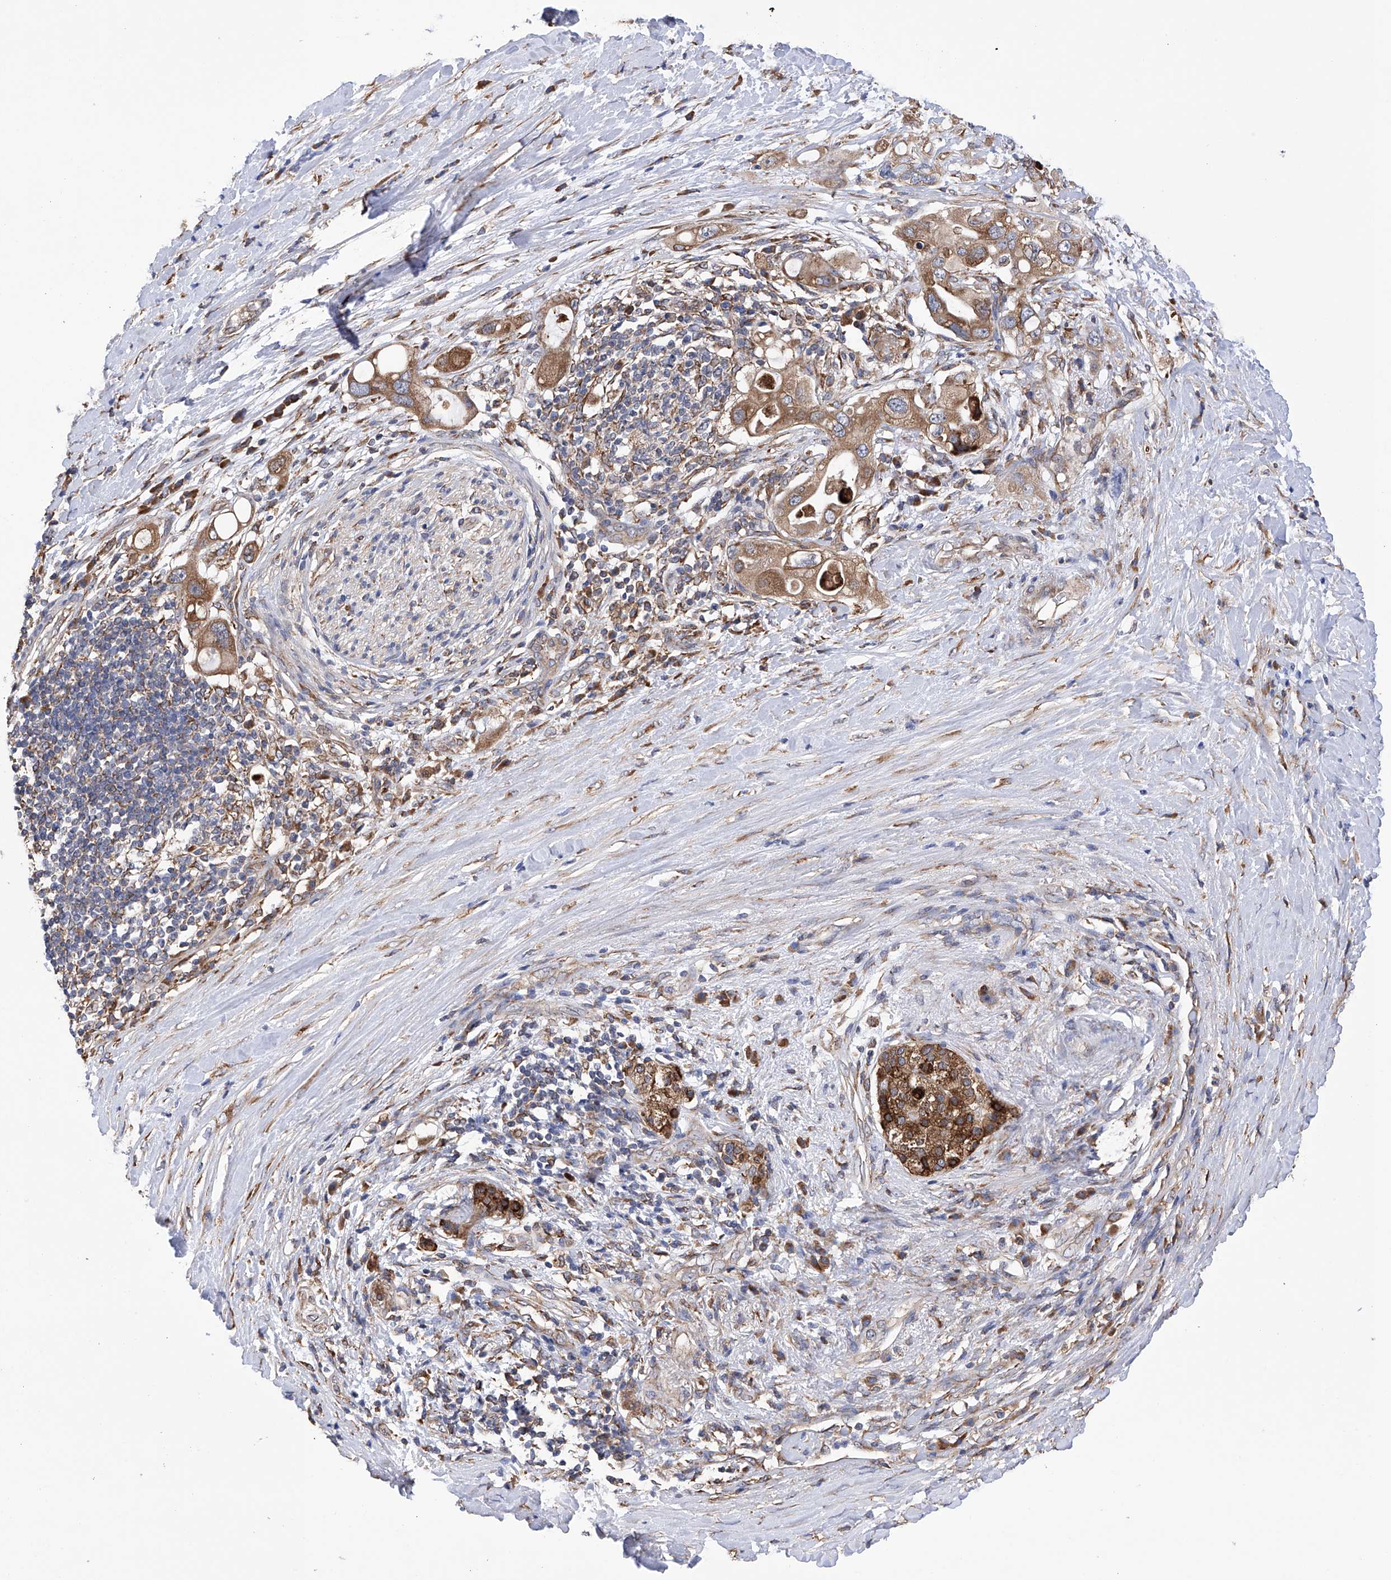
{"staining": {"intensity": "moderate", "quantity": ">75%", "location": "cytoplasmic/membranous"}, "tissue": "pancreatic cancer", "cell_type": "Tumor cells", "image_type": "cancer", "snomed": [{"axis": "morphology", "description": "Adenocarcinoma, NOS"}, {"axis": "topography", "description": "Pancreas"}], "caption": "IHC (DAB (3,3'-diaminobenzidine)) staining of pancreatic cancer demonstrates moderate cytoplasmic/membranous protein staining in about >75% of tumor cells. (brown staining indicates protein expression, while blue staining denotes nuclei).", "gene": "DNAH8", "patient": {"sex": "female", "age": 56}}